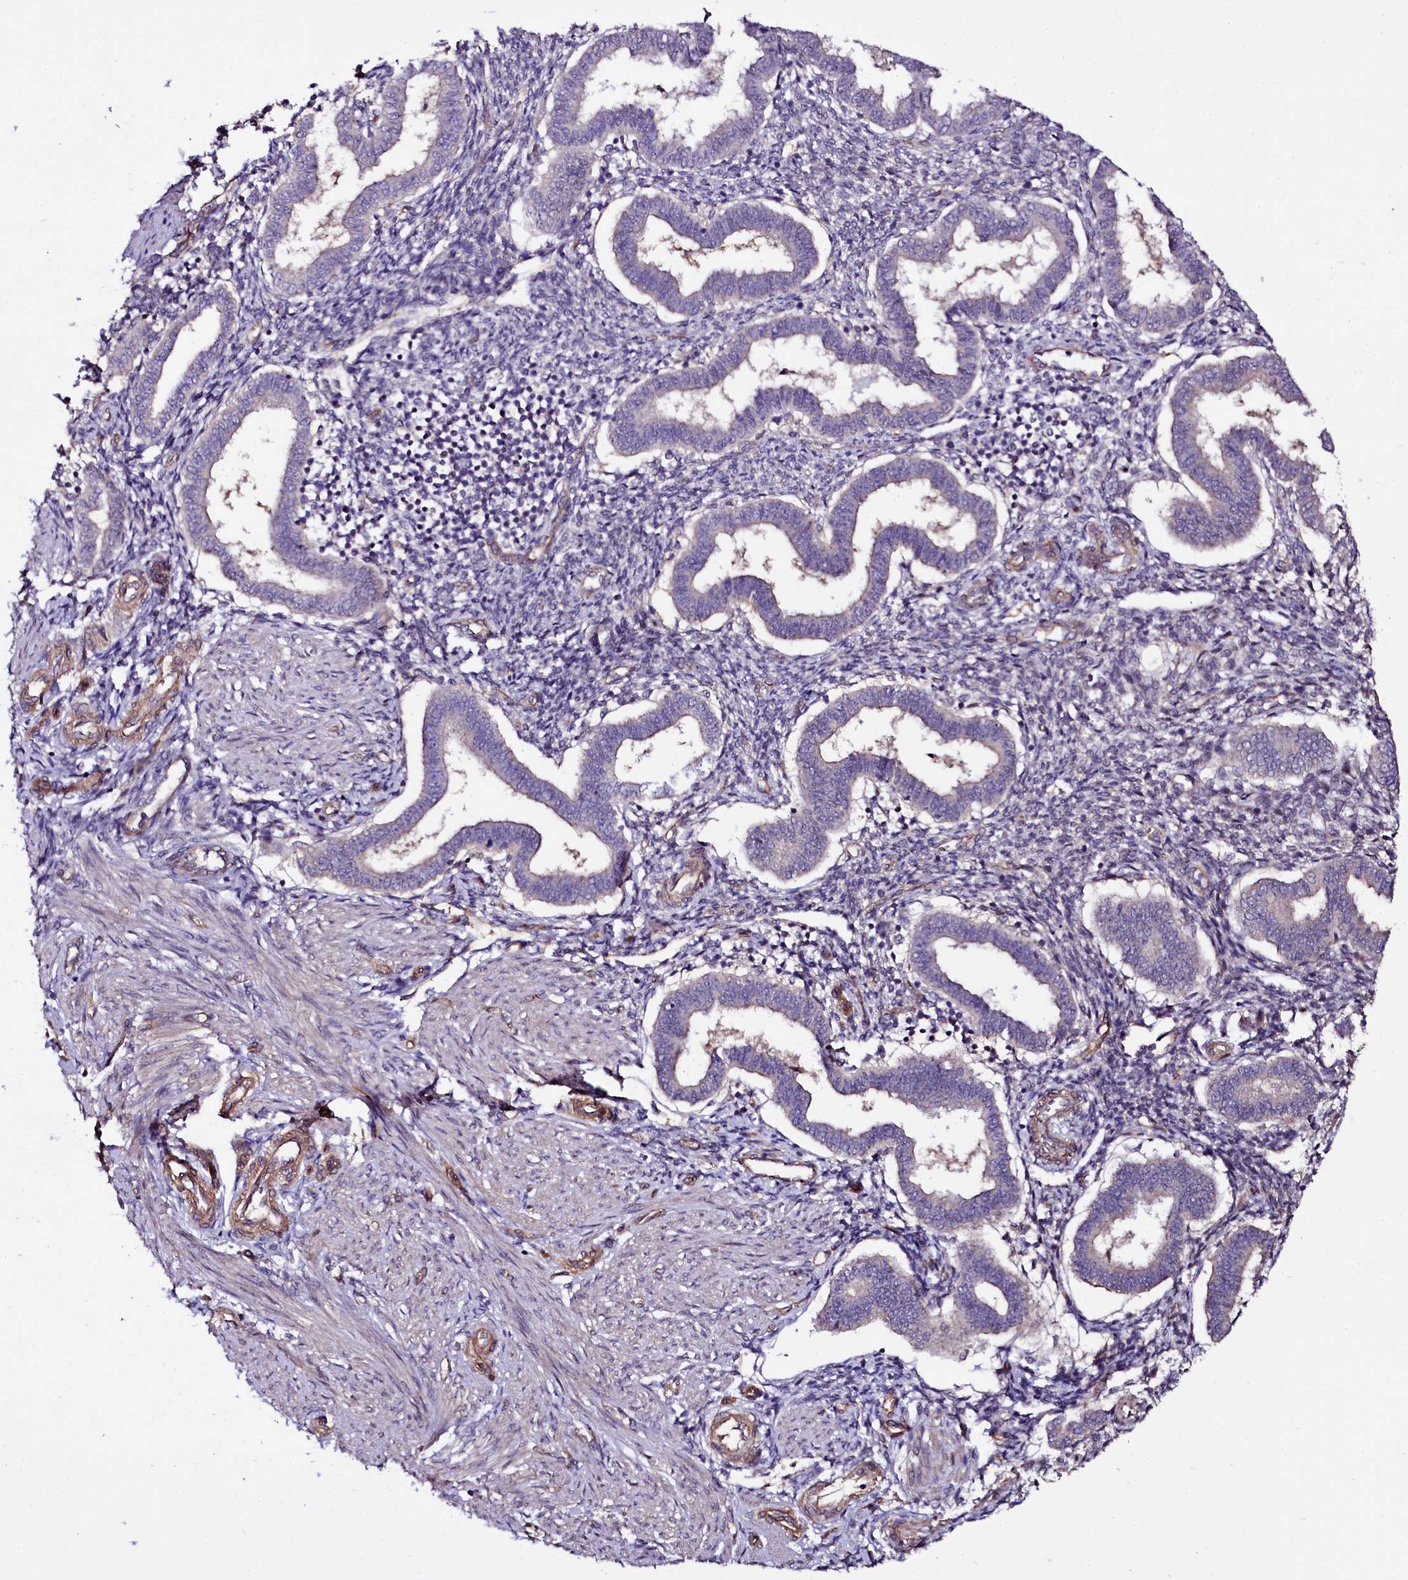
{"staining": {"intensity": "negative", "quantity": "none", "location": "none"}, "tissue": "endometrium", "cell_type": "Cells in endometrial stroma", "image_type": "normal", "snomed": [{"axis": "morphology", "description": "Normal tissue, NOS"}, {"axis": "topography", "description": "Endometrium"}], "caption": "Micrograph shows no protein staining in cells in endometrial stroma of normal endometrium.", "gene": "MEX3C", "patient": {"sex": "female", "age": 24}}